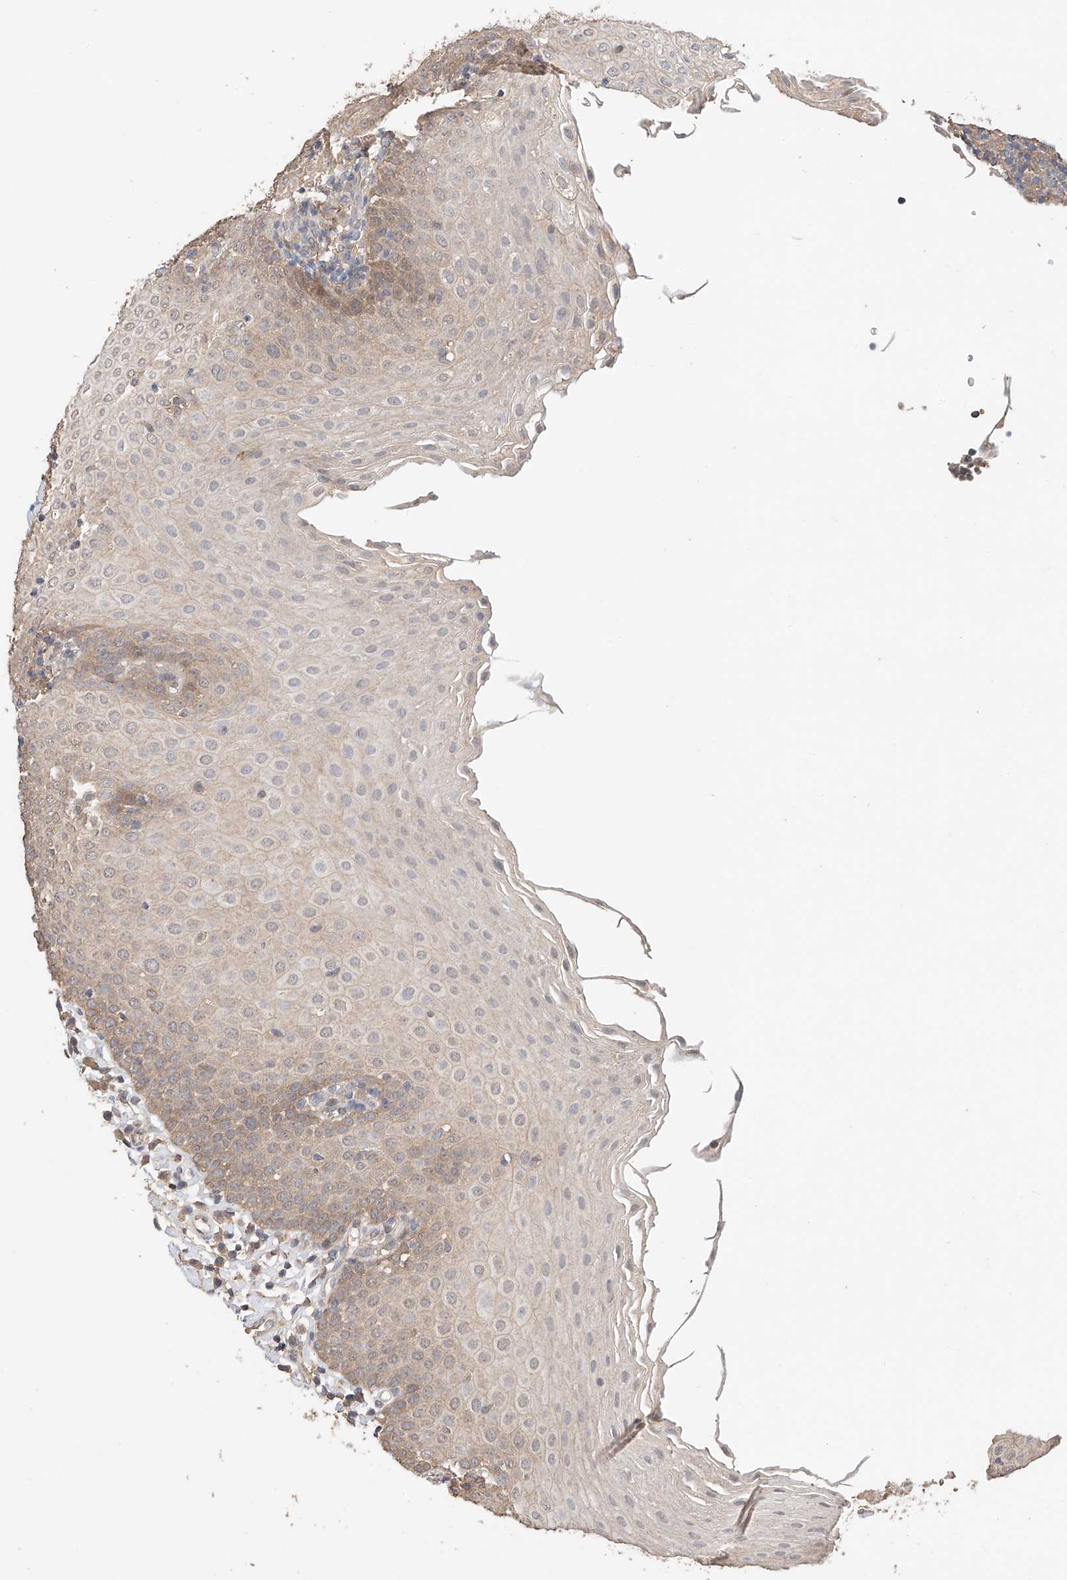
{"staining": {"intensity": "negative", "quantity": "none", "location": "none"}, "tissue": "tonsil", "cell_type": "Germinal center cells", "image_type": "normal", "snomed": [{"axis": "morphology", "description": "Normal tissue, NOS"}, {"axis": "topography", "description": "Tonsil"}], "caption": "DAB immunohistochemical staining of unremarkable tonsil shows no significant expression in germinal center cells.", "gene": "ZFHX2", "patient": {"sex": "female", "age": 19}}